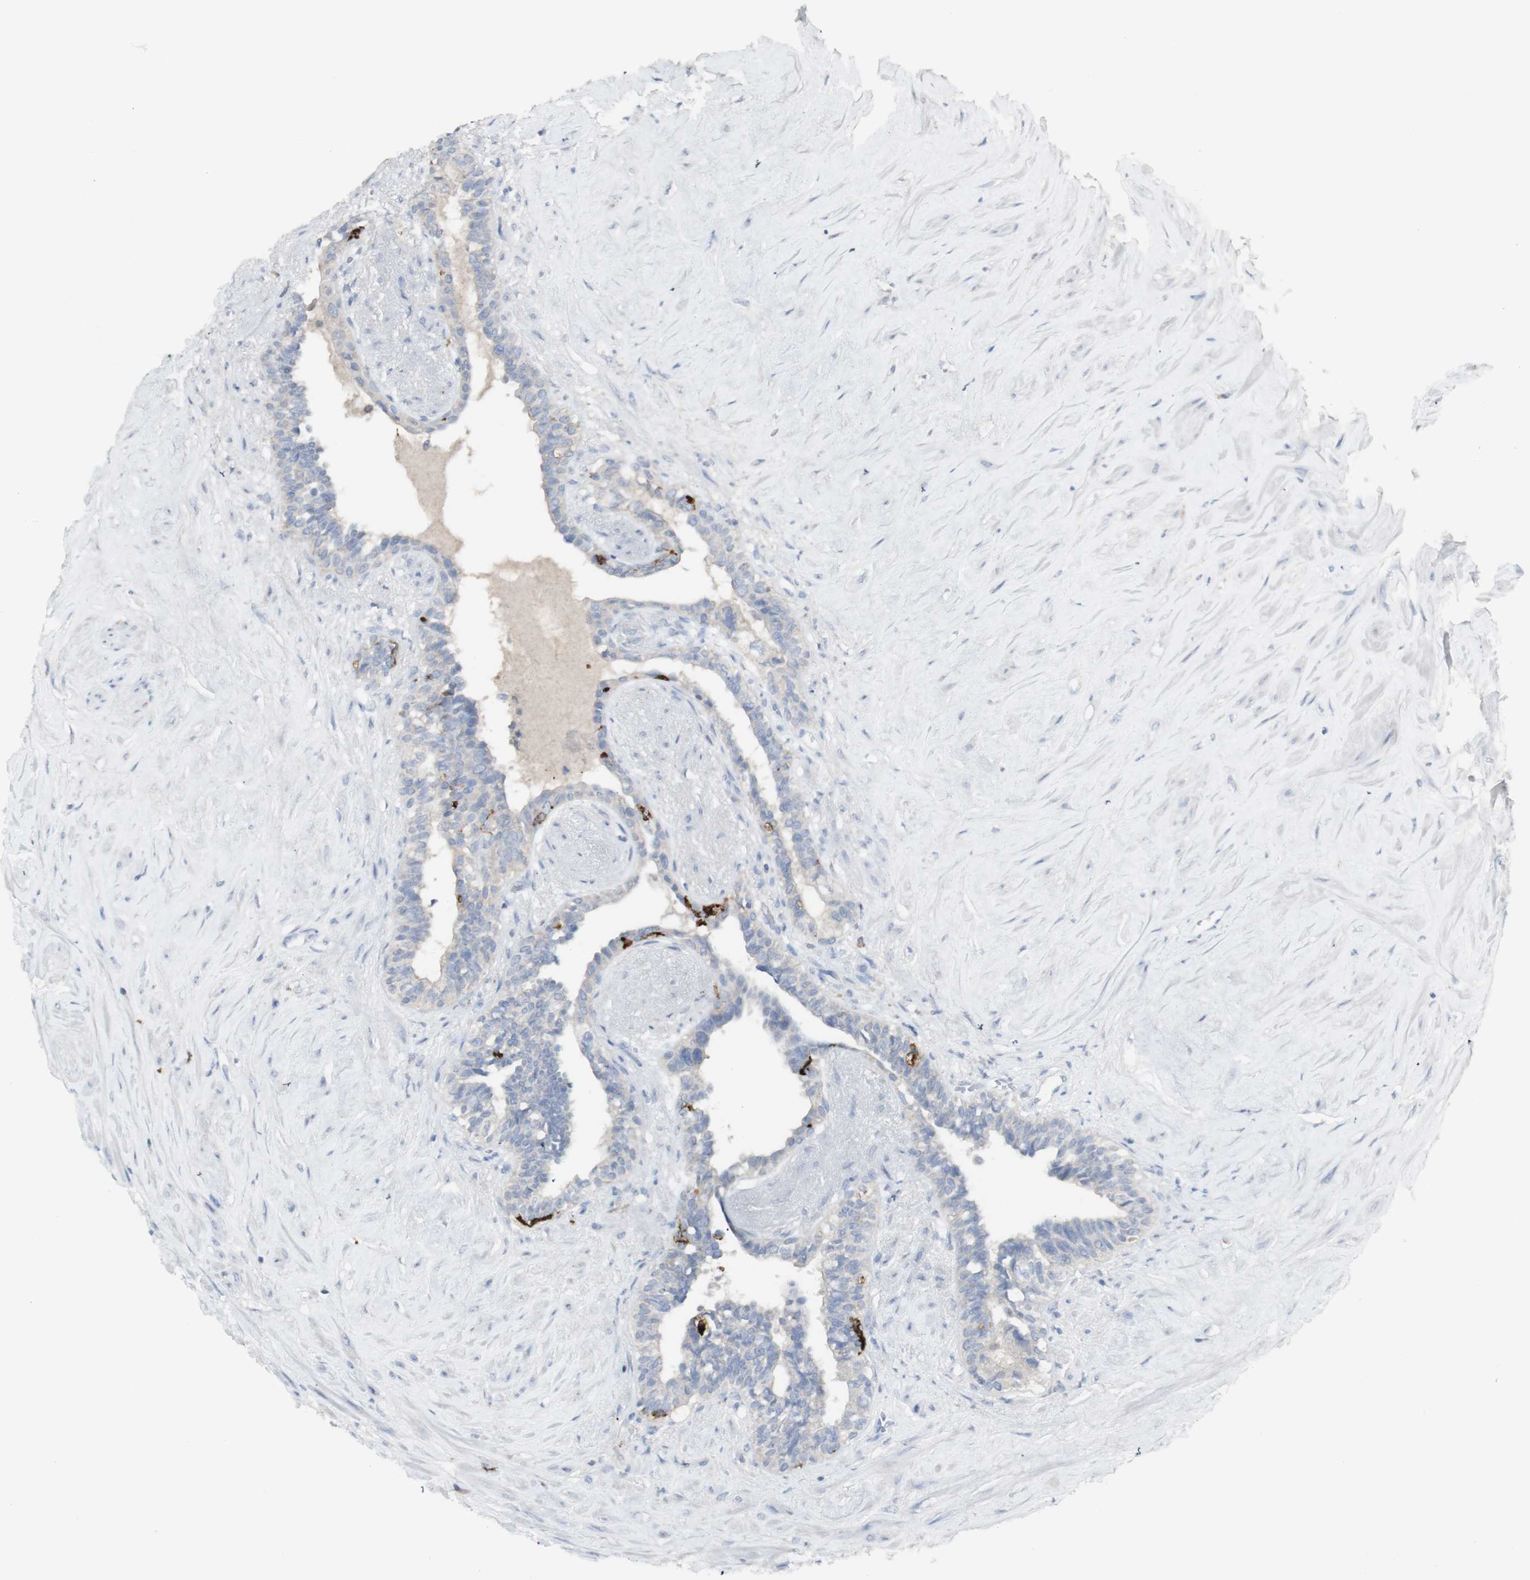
{"staining": {"intensity": "weak", "quantity": "<25%", "location": "cytoplasmic/membranous"}, "tissue": "seminal vesicle", "cell_type": "Glandular cells", "image_type": "normal", "snomed": [{"axis": "morphology", "description": "Normal tissue, NOS"}, {"axis": "topography", "description": "Seminal veicle"}], "caption": "Seminal vesicle stained for a protein using IHC displays no expression glandular cells.", "gene": "CD207", "patient": {"sex": "male", "age": 63}}